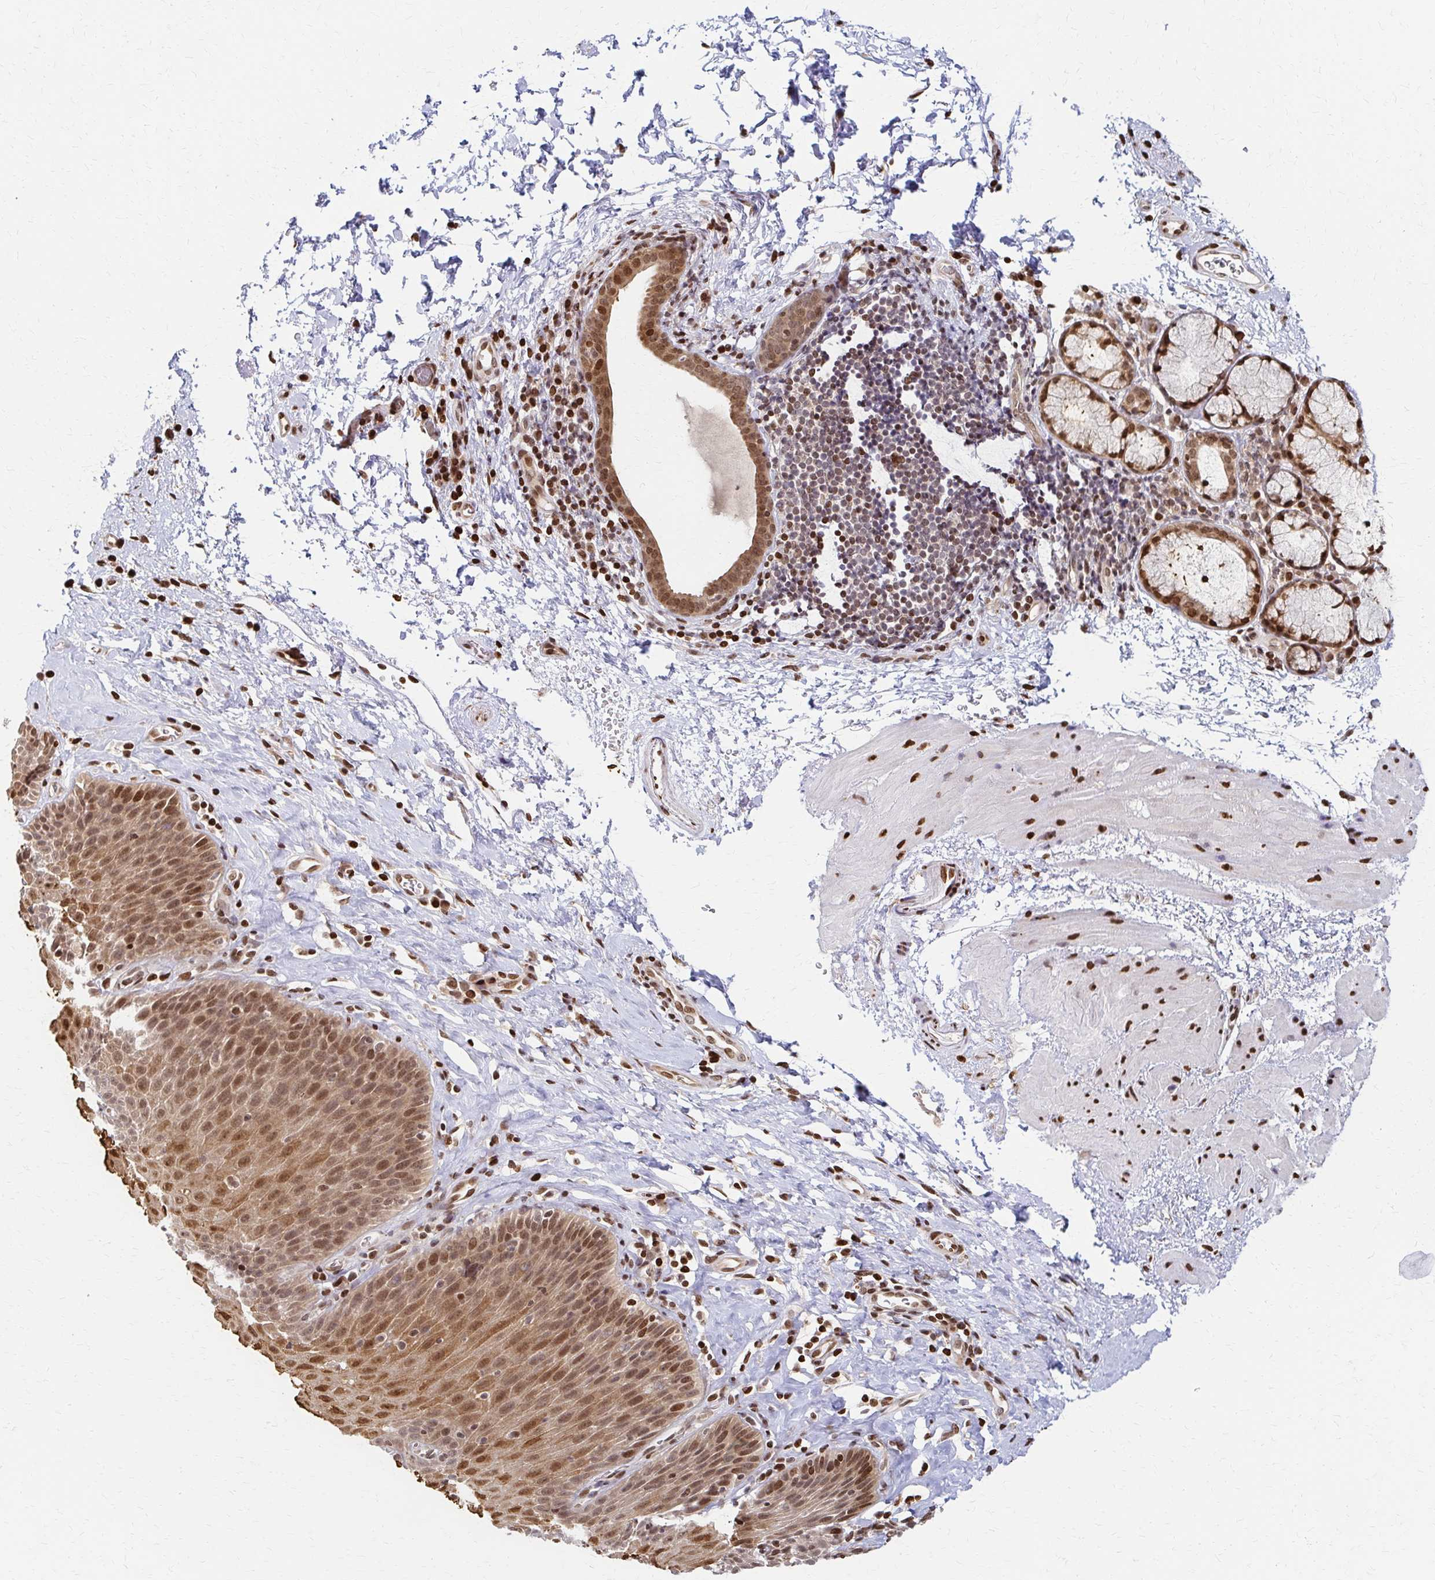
{"staining": {"intensity": "moderate", "quantity": ">75%", "location": "cytoplasmic/membranous,nuclear"}, "tissue": "esophagus", "cell_type": "Squamous epithelial cells", "image_type": "normal", "snomed": [{"axis": "morphology", "description": "Normal tissue, NOS"}, {"axis": "topography", "description": "Esophagus"}], "caption": "Squamous epithelial cells show medium levels of moderate cytoplasmic/membranous,nuclear staining in approximately >75% of cells in unremarkable human esophagus.", "gene": "PSMD7", "patient": {"sex": "female", "age": 61}}